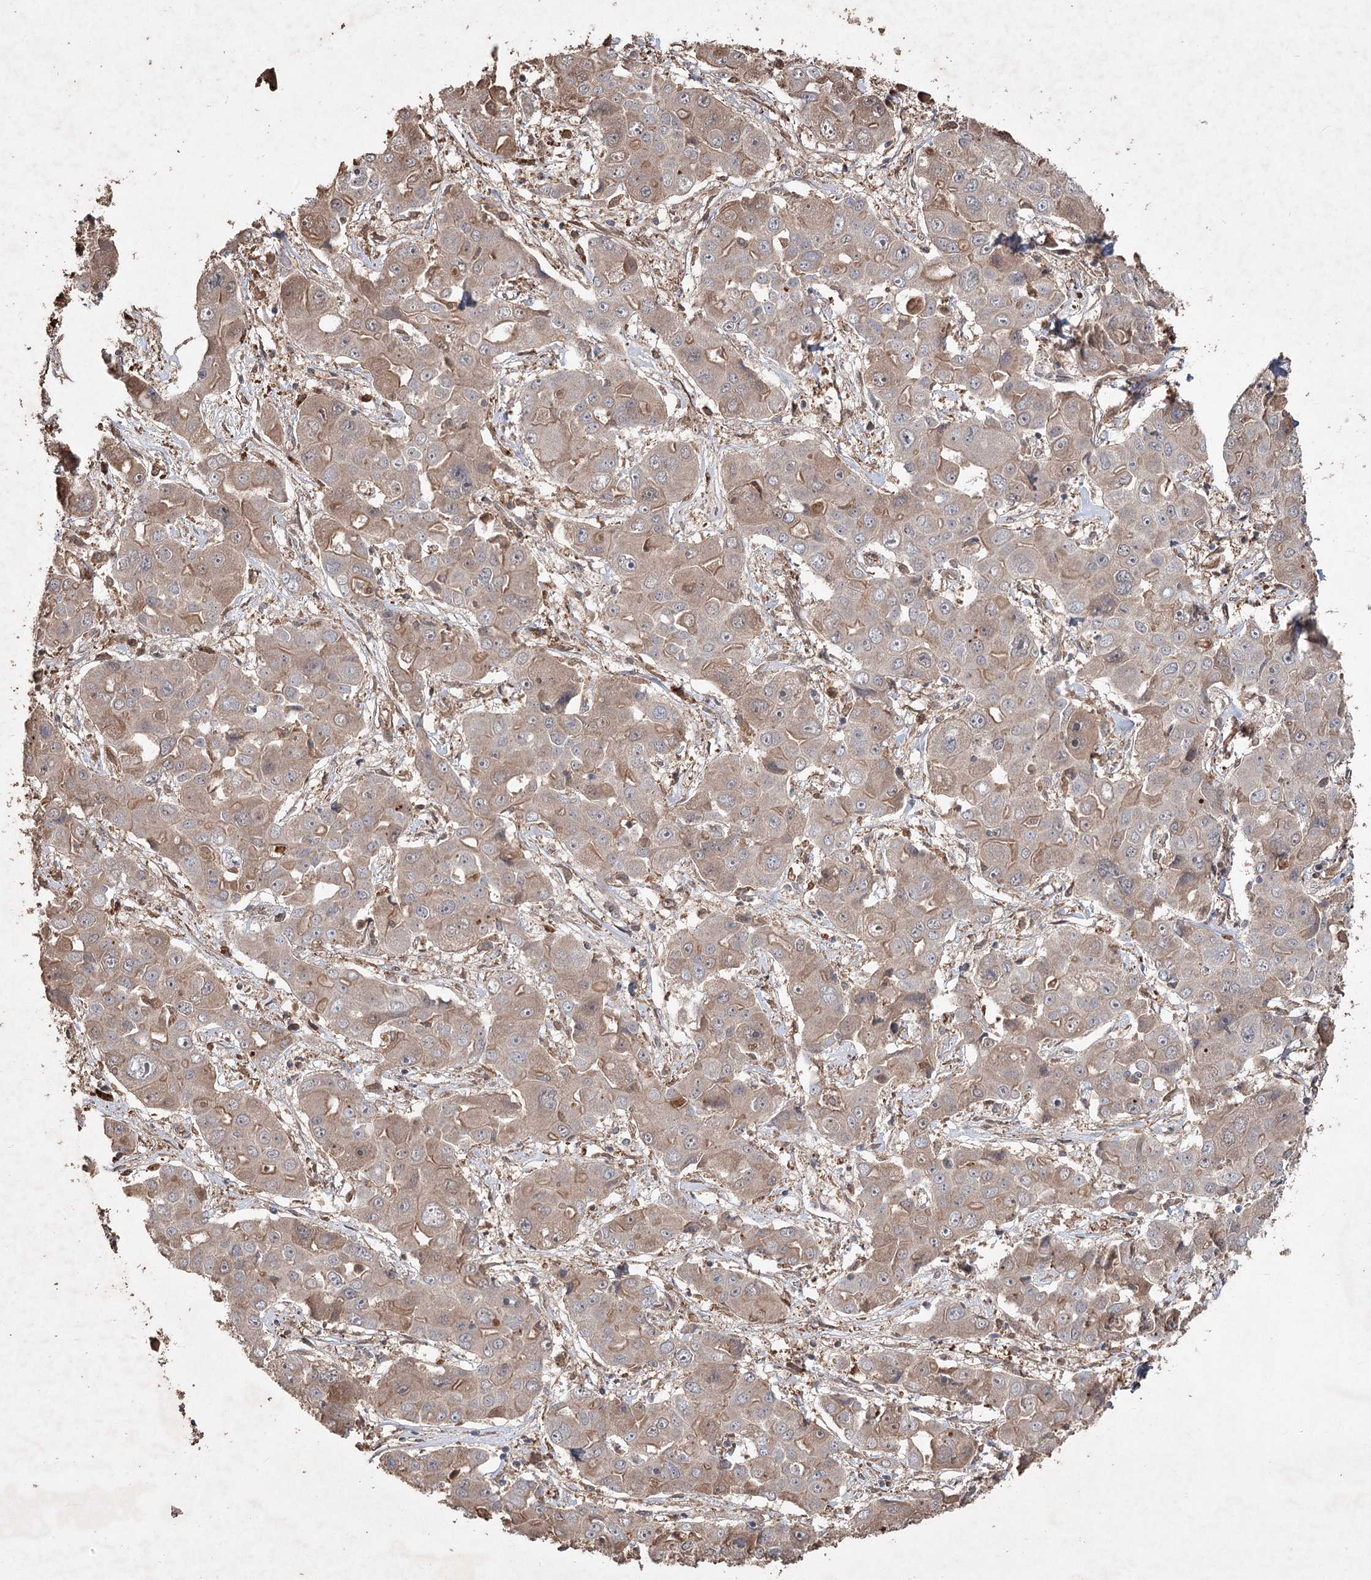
{"staining": {"intensity": "weak", "quantity": "25%-75%", "location": "cytoplasmic/membranous"}, "tissue": "liver cancer", "cell_type": "Tumor cells", "image_type": "cancer", "snomed": [{"axis": "morphology", "description": "Cholangiocarcinoma"}, {"axis": "topography", "description": "Liver"}], "caption": "Immunohistochemical staining of human cholangiocarcinoma (liver) shows weak cytoplasmic/membranous protein staining in about 25%-75% of tumor cells.", "gene": "FBXO7", "patient": {"sex": "male", "age": 67}}